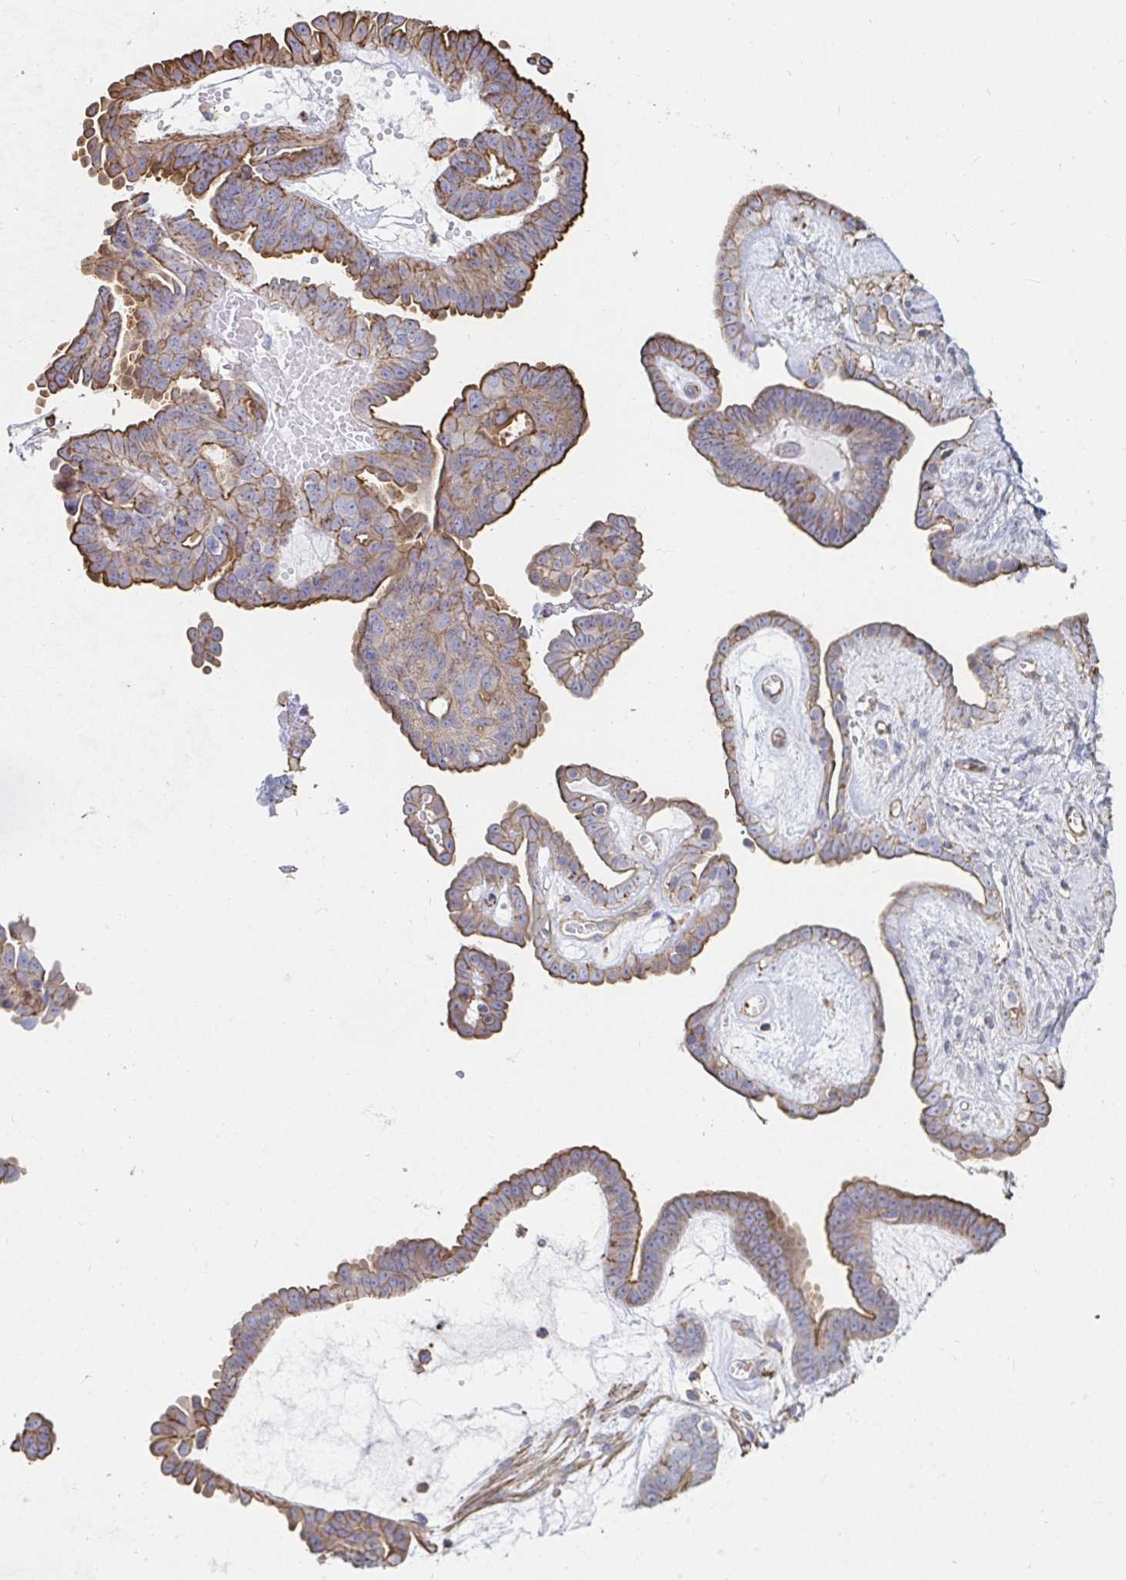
{"staining": {"intensity": "moderate", "quantity": ">75%", "location": "cytoplasmic/membranous"}, "tissue": "ovarian cancer", "cell_type": "Tumor cells", "image_type": "cancer", "snomed": [{"axis": "morphology", "description": "Cystadenocarcinoma, serous, NOS"}, {"axis": "topography", "description": "Ovary"}], "caption": "Approximately >75% of tumor cells in ovarian cancer (serous cystadenocarcinoma) reveal moderate cytoplasmic/membranous protein expression as visualized by brown immunohistochemical staining.", "gene": "PTPN14", "patient": {"sex": "female", "age": 71}}